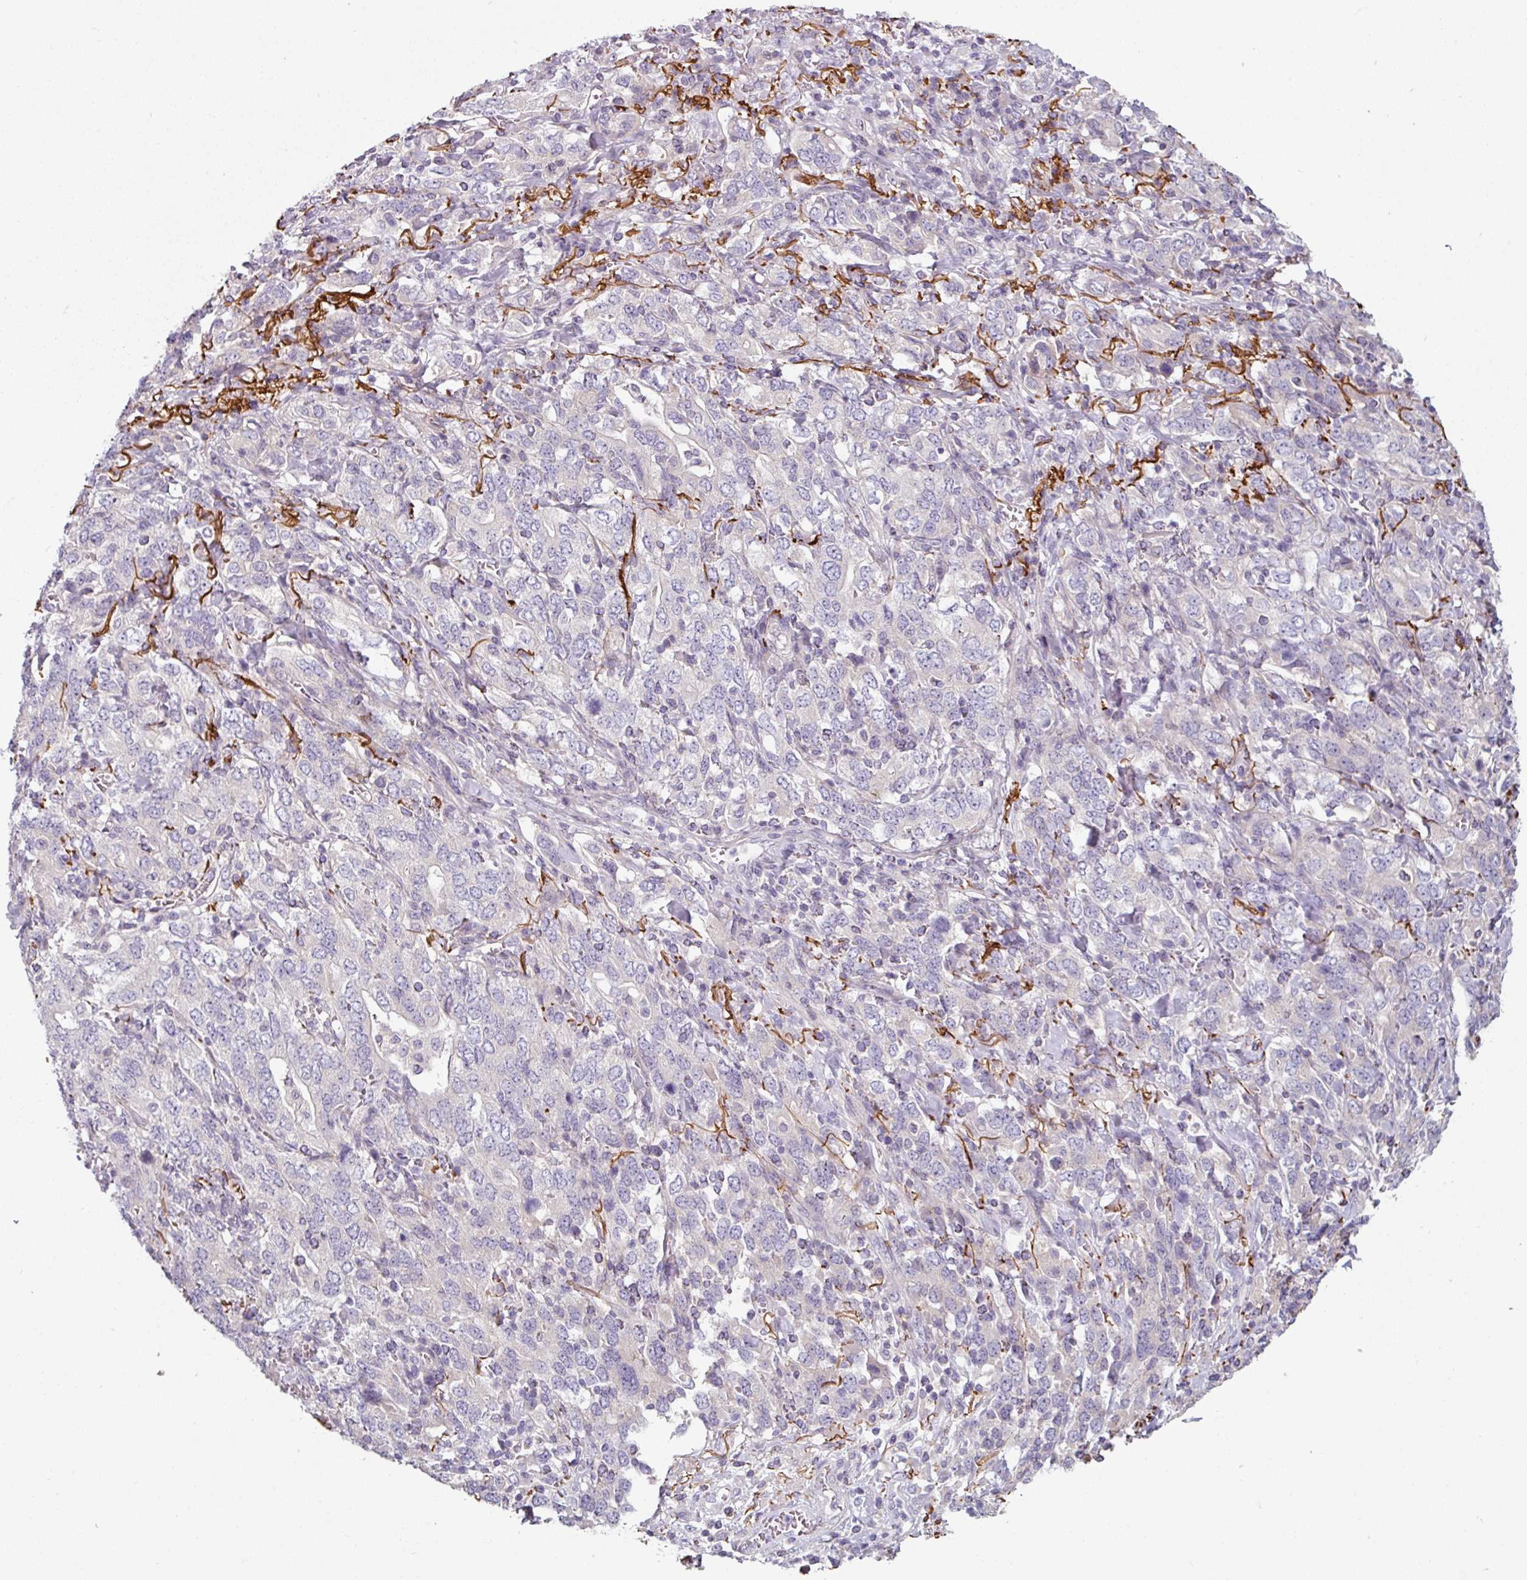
{"staining": {"intensity": "negative", "quantity": "none", "location": "none"}, "tissue": "stomach cancer", "cell_type": "Tumor cells", "image_type": "cancer", "snomed": [{"axis": "morphology", "description": "Adenocarcinoma, NOS"}, {"axis": "topography", "description": "Stomach, upper"}, {"axis": "topography", "description": "Stomach"}], "caption": "IHC of stomach adenocarcinoma displays no staining in tumor cells.", "gene": "MTMR14", "patient": {"sex": "male", "age": 62}}